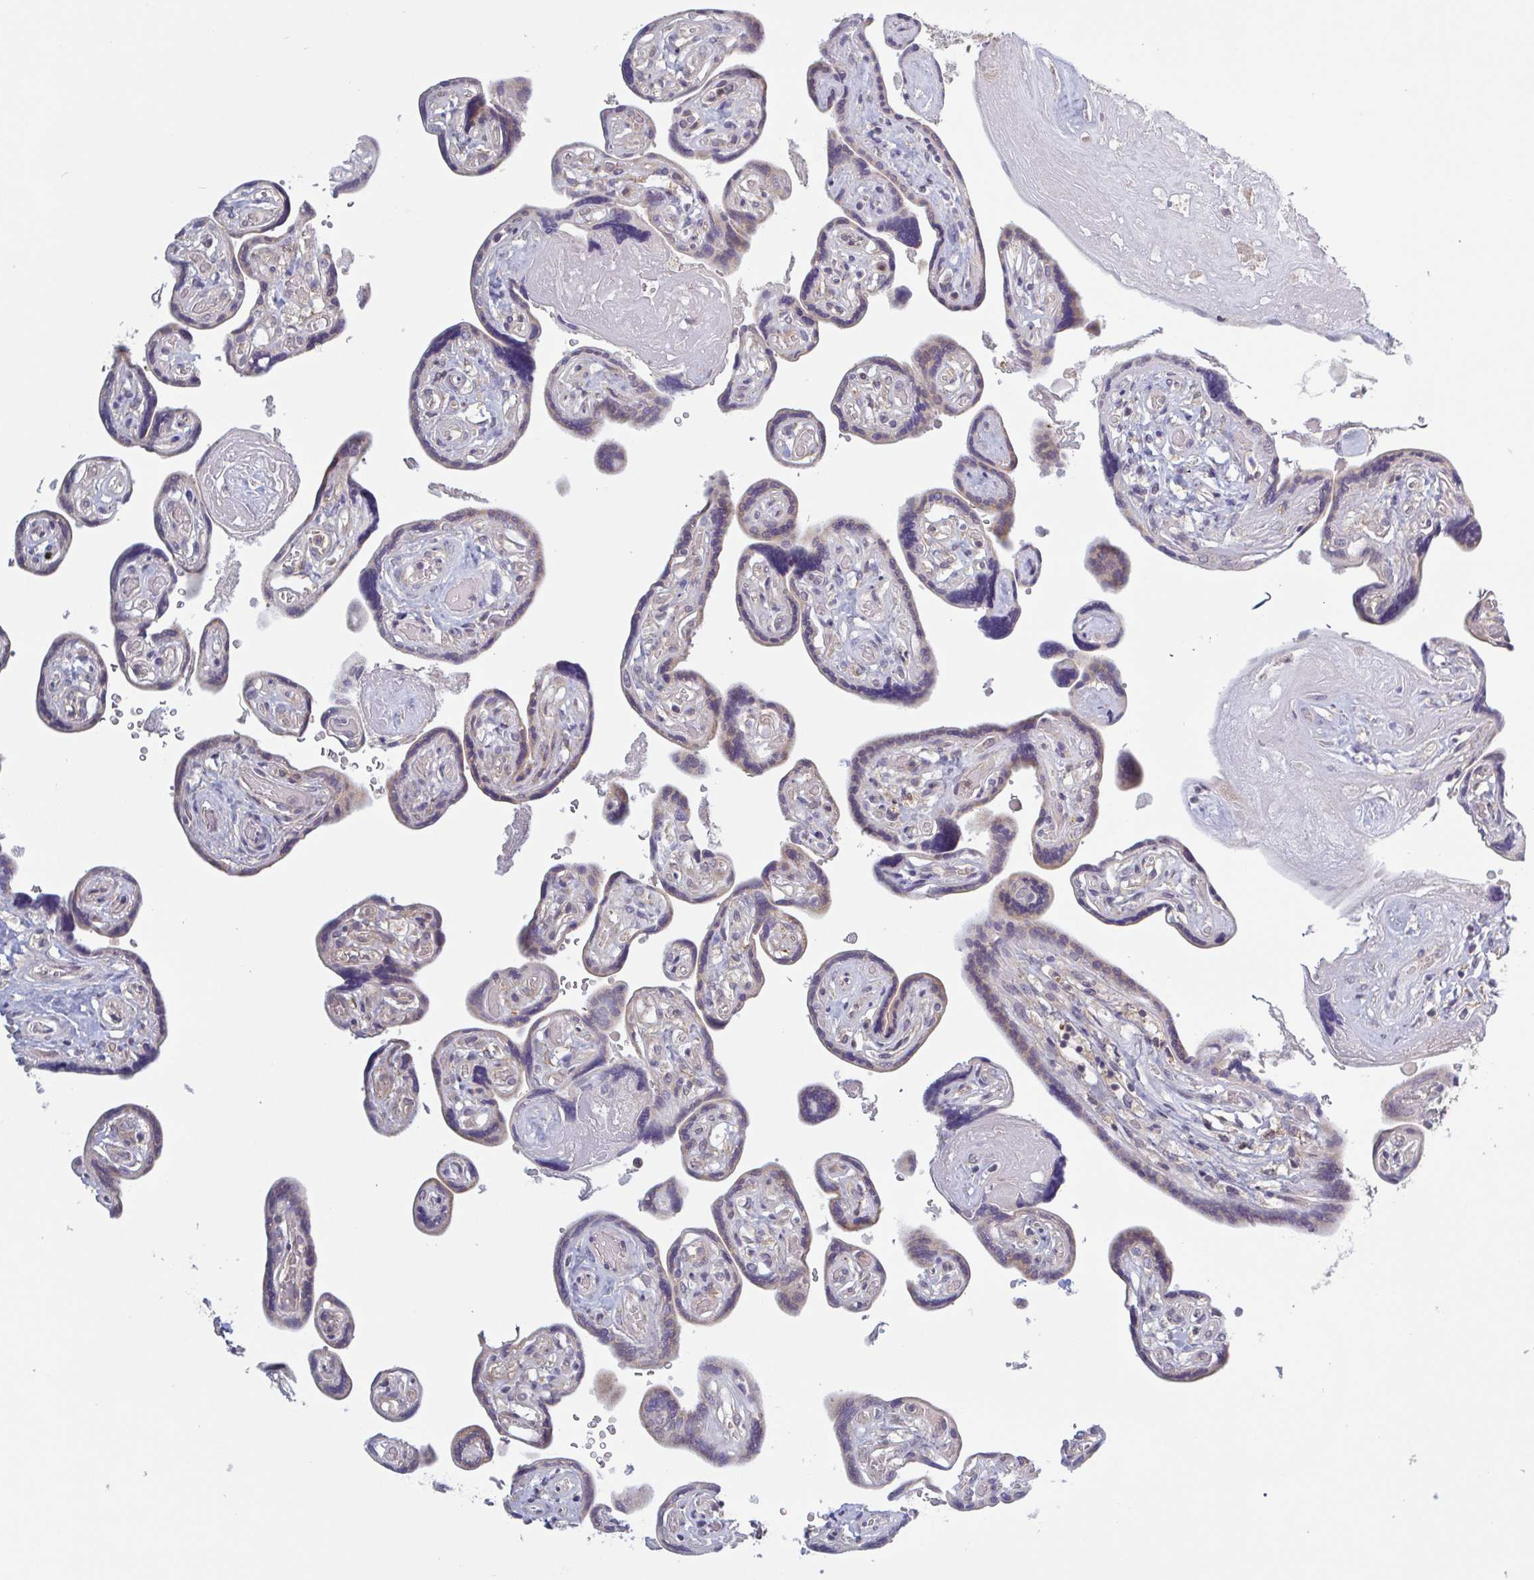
{"staining": {"intensity": "weak", "quantity": "<25%", "location": "cytoplasmic/membranous"}, "tissue": "placenta", "cell_type": "Trophoblastic cells", "image_type": "normal", "snomed": [{"axis": "morphology", "description": "Normal tissue, NOS"}, {"axis": "topography", "description": "Placenta"}], "caption": "Immunohistochemistry photomicrograph of benign placenta: placenta stained with DAB (3,3'-diaminobenzidine) reveals no significant protein positivity in trophoblastic cells.", "gene": "SURF1", "patient": {"sex": "female", "age": 32}}